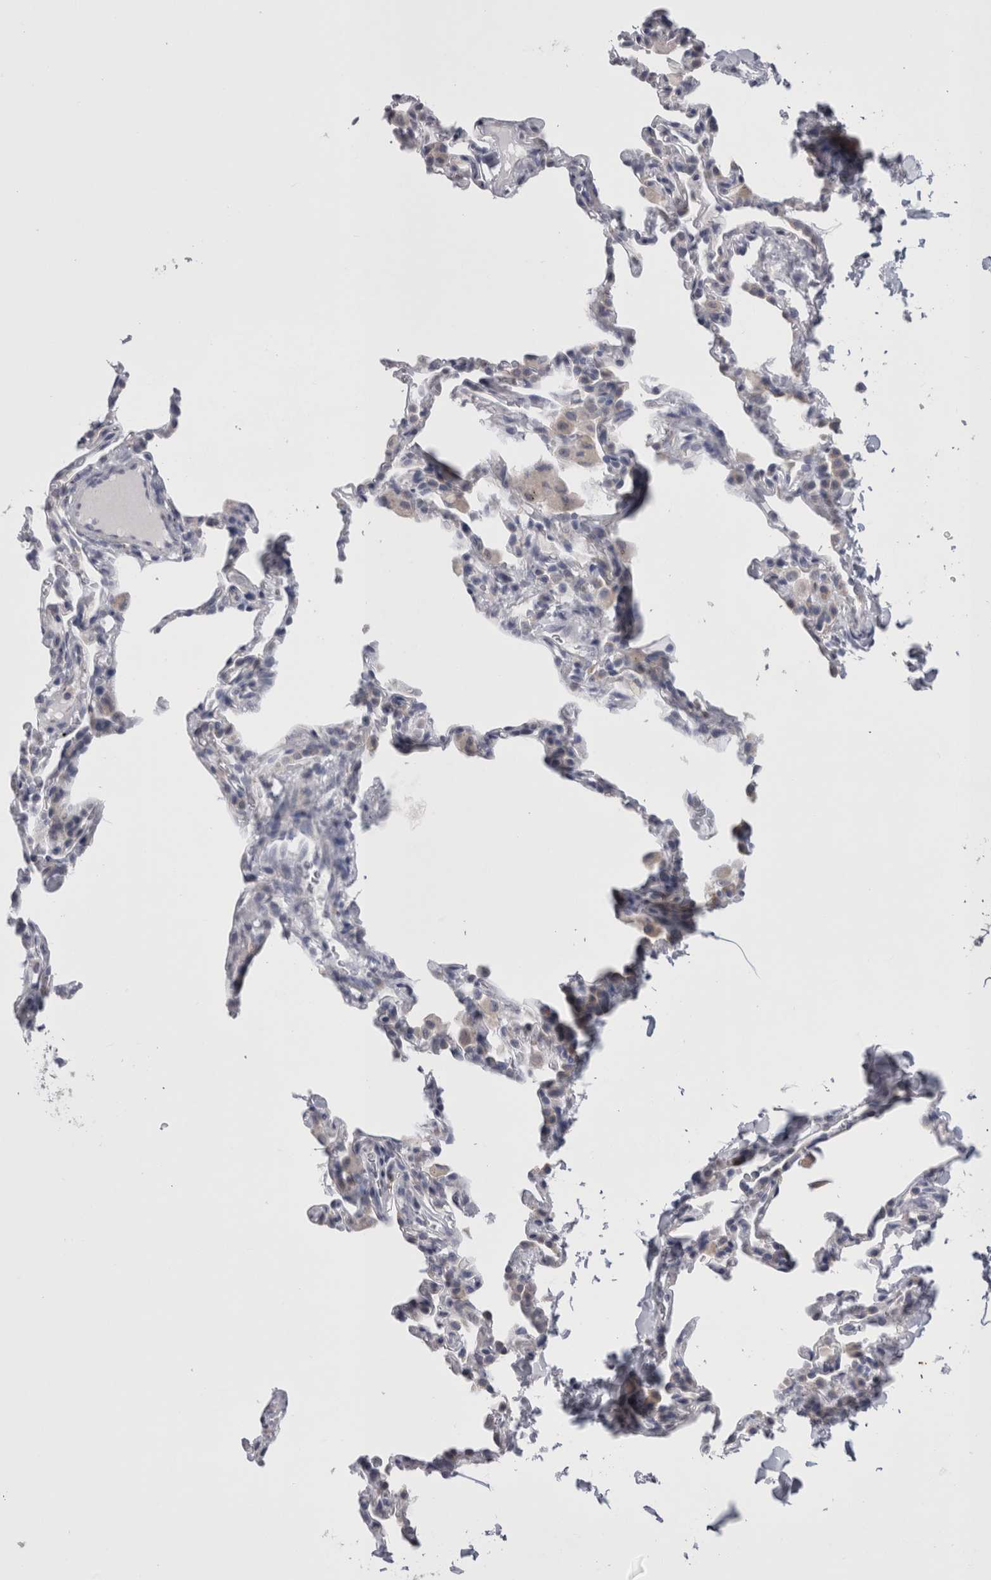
{"staining": {"intensity": "negative", "quantity": "none", "location": "none"}, "tissue": "lung", "cell_type": "Alveolar cells", "image_type": "normal", "snomed": [{"axis": "morphology", "description": "Normal tissue, NOS"}, {"axis": "topography", "description": "Lung"}], "caption": "An immunohistochemistry histopathology image of normal lung is shown. There is no staining in alveolar cells of lung.", "gene": "PWP2", "patient": {"sex": "male", "age": 20}}